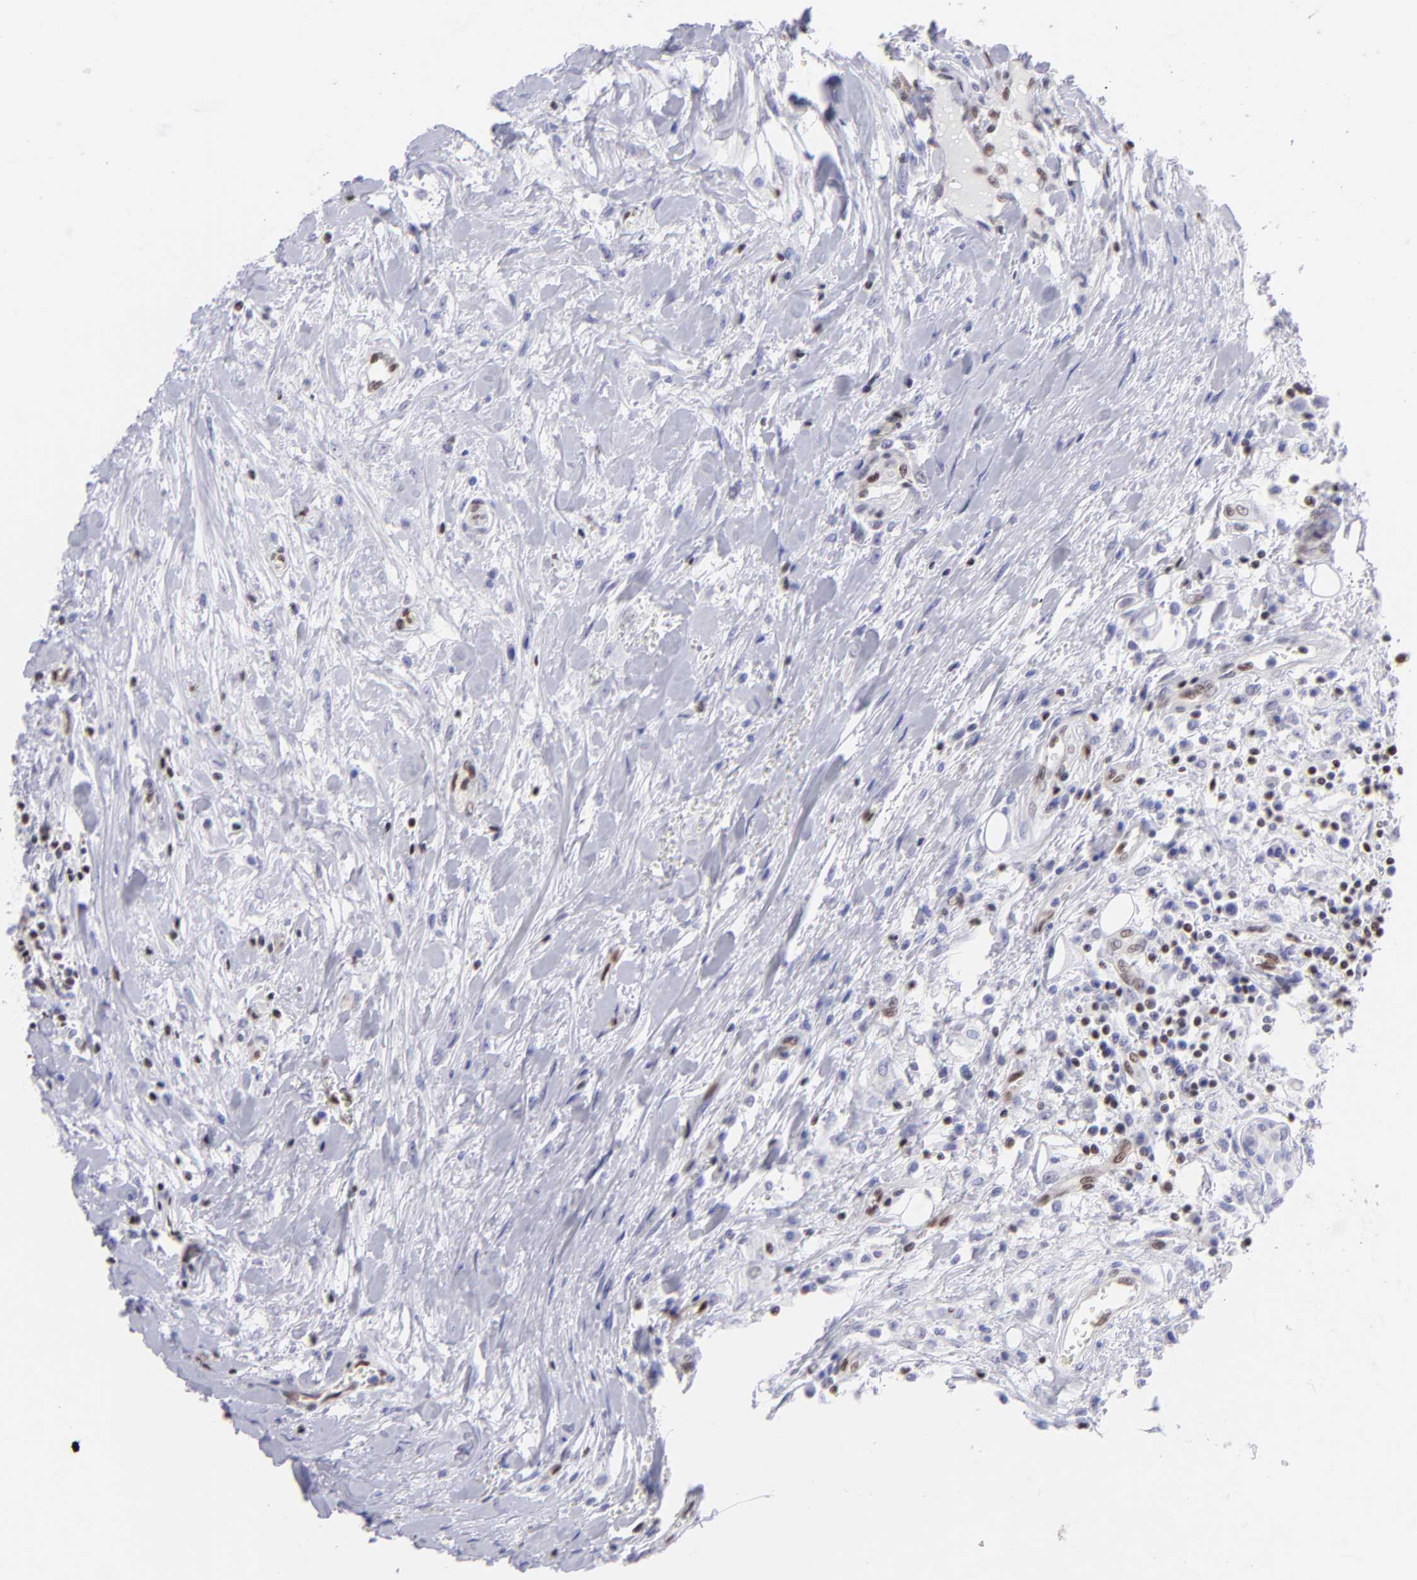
{"staining": {"intensity": "weak", "quantity": "<25%", "location": "nuclear"}, "tissue": "head and neck cancer", "cell_type": "Tumor cells", "image_type": "cancer", "snomed": [{"axis": "morphology", "description": "Squamous cell carcinoma, NOS"}, {"axis": "morphology", "description": "Squamous cell carcinoma, metastatic, NOS"}, {"axis": "topography", "description": "Lymph node"}, {"axis": "topography", "description": "Salivary gland"}, {"axis": "topography", "description": "Head-Neck"}], "caption": "An immunohistochemistry (IHC) histopathology image of metastatic squamous cell carcinoma (head and neck) is shown. There is no staining in tumor cells of metastatic squamous cell carcinoma (head and neck).", "gene": "ETS1", "patient": {"sex": "female", "age": 74}}